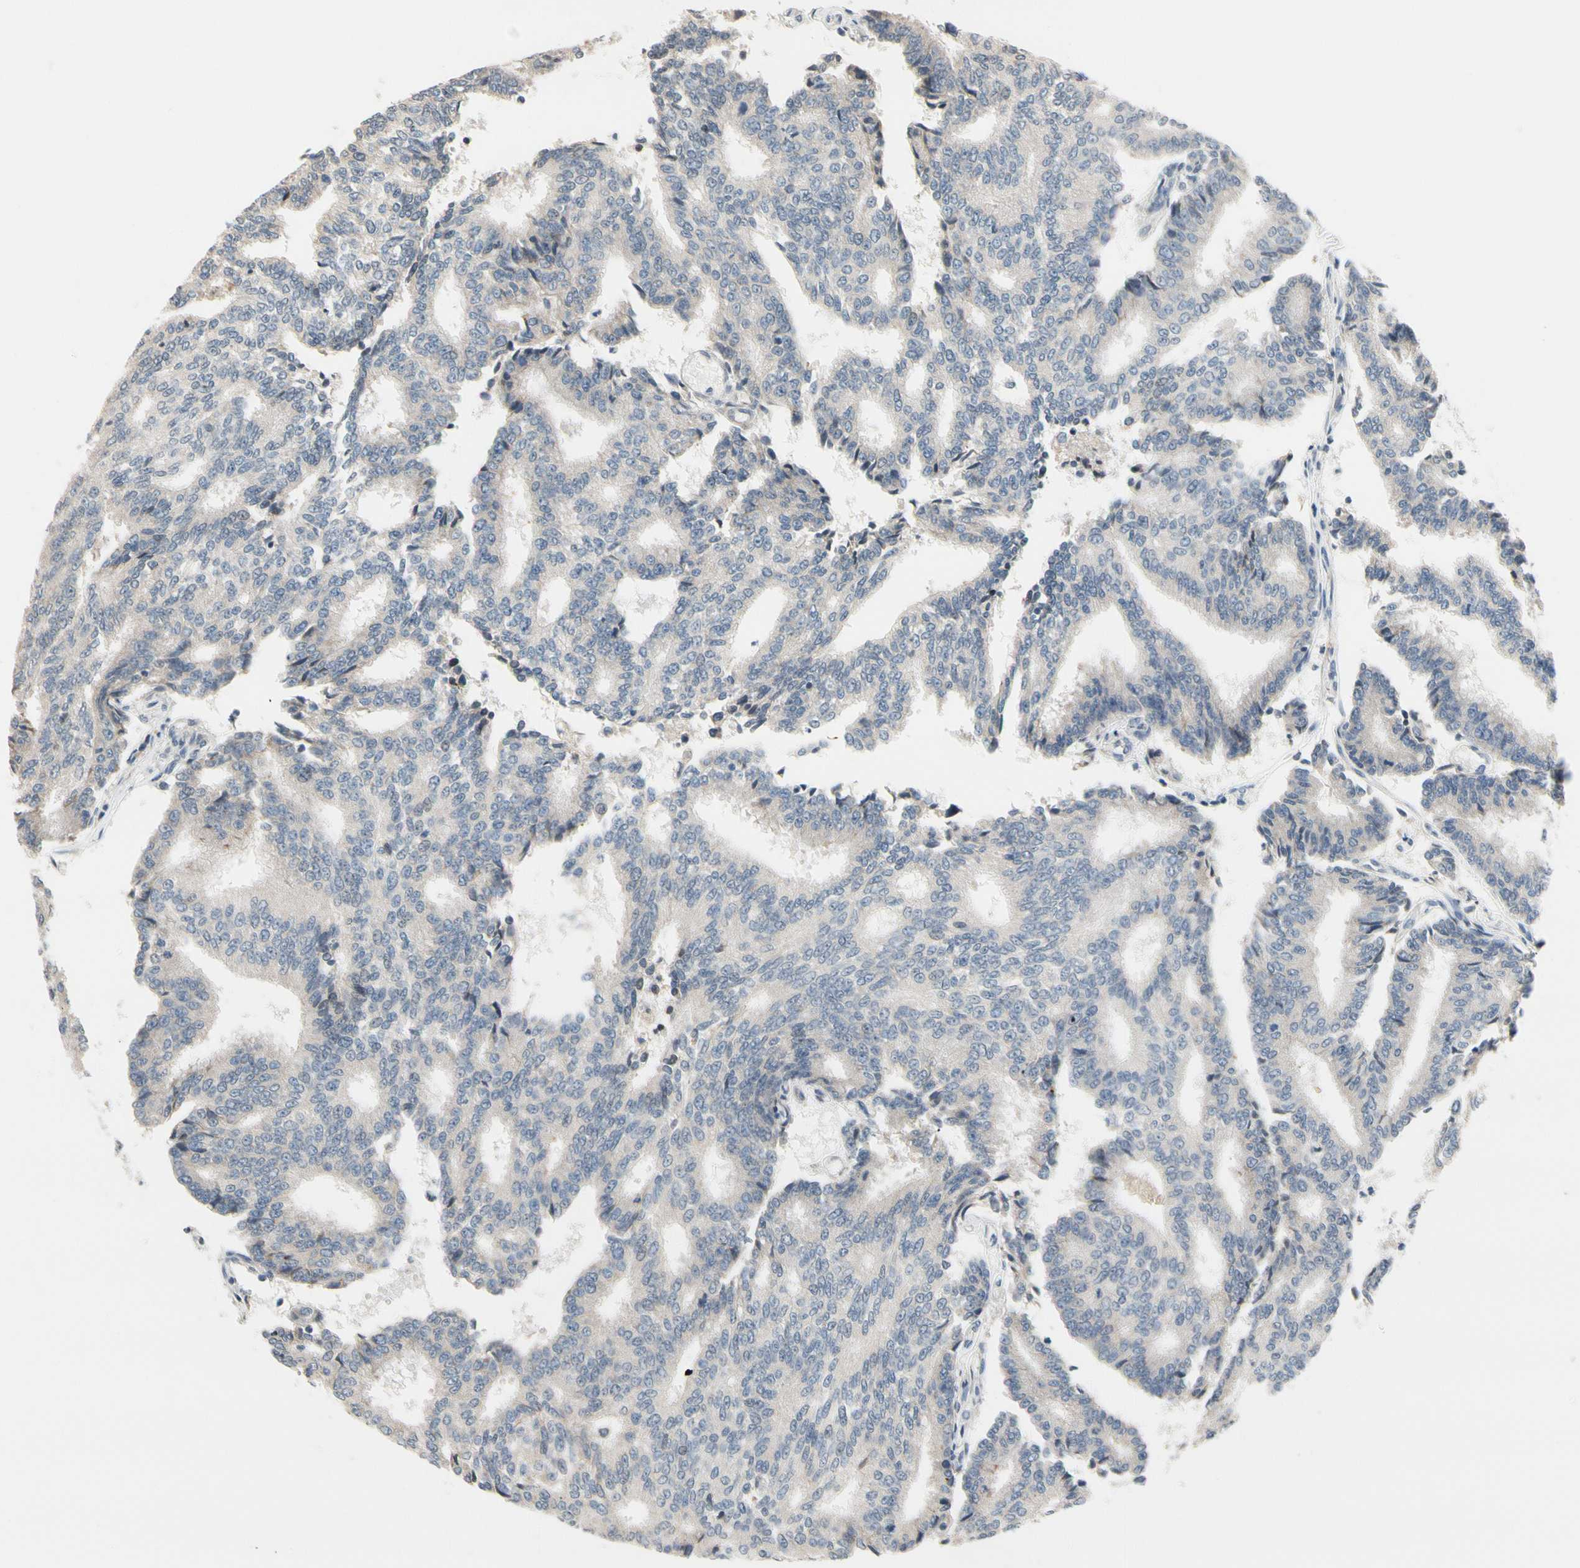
{"staining": {"intensity": "negative", "quantity": "none", "location": "none"}, "tissue": "prostate cancer", "cell_type": "Tumor cells", "image_type": "cancer", "snomed": [{"axis": "morphology", "description": "Adenocarcinoma, High grade"}, {"axis": "topography", "description": "Prostate"}], "caption": "Tumor cells are negative for protein expression in human prostate cancer.", "gene": "PIP5K1B", "patient": {"sex": "male", "age": 55}}